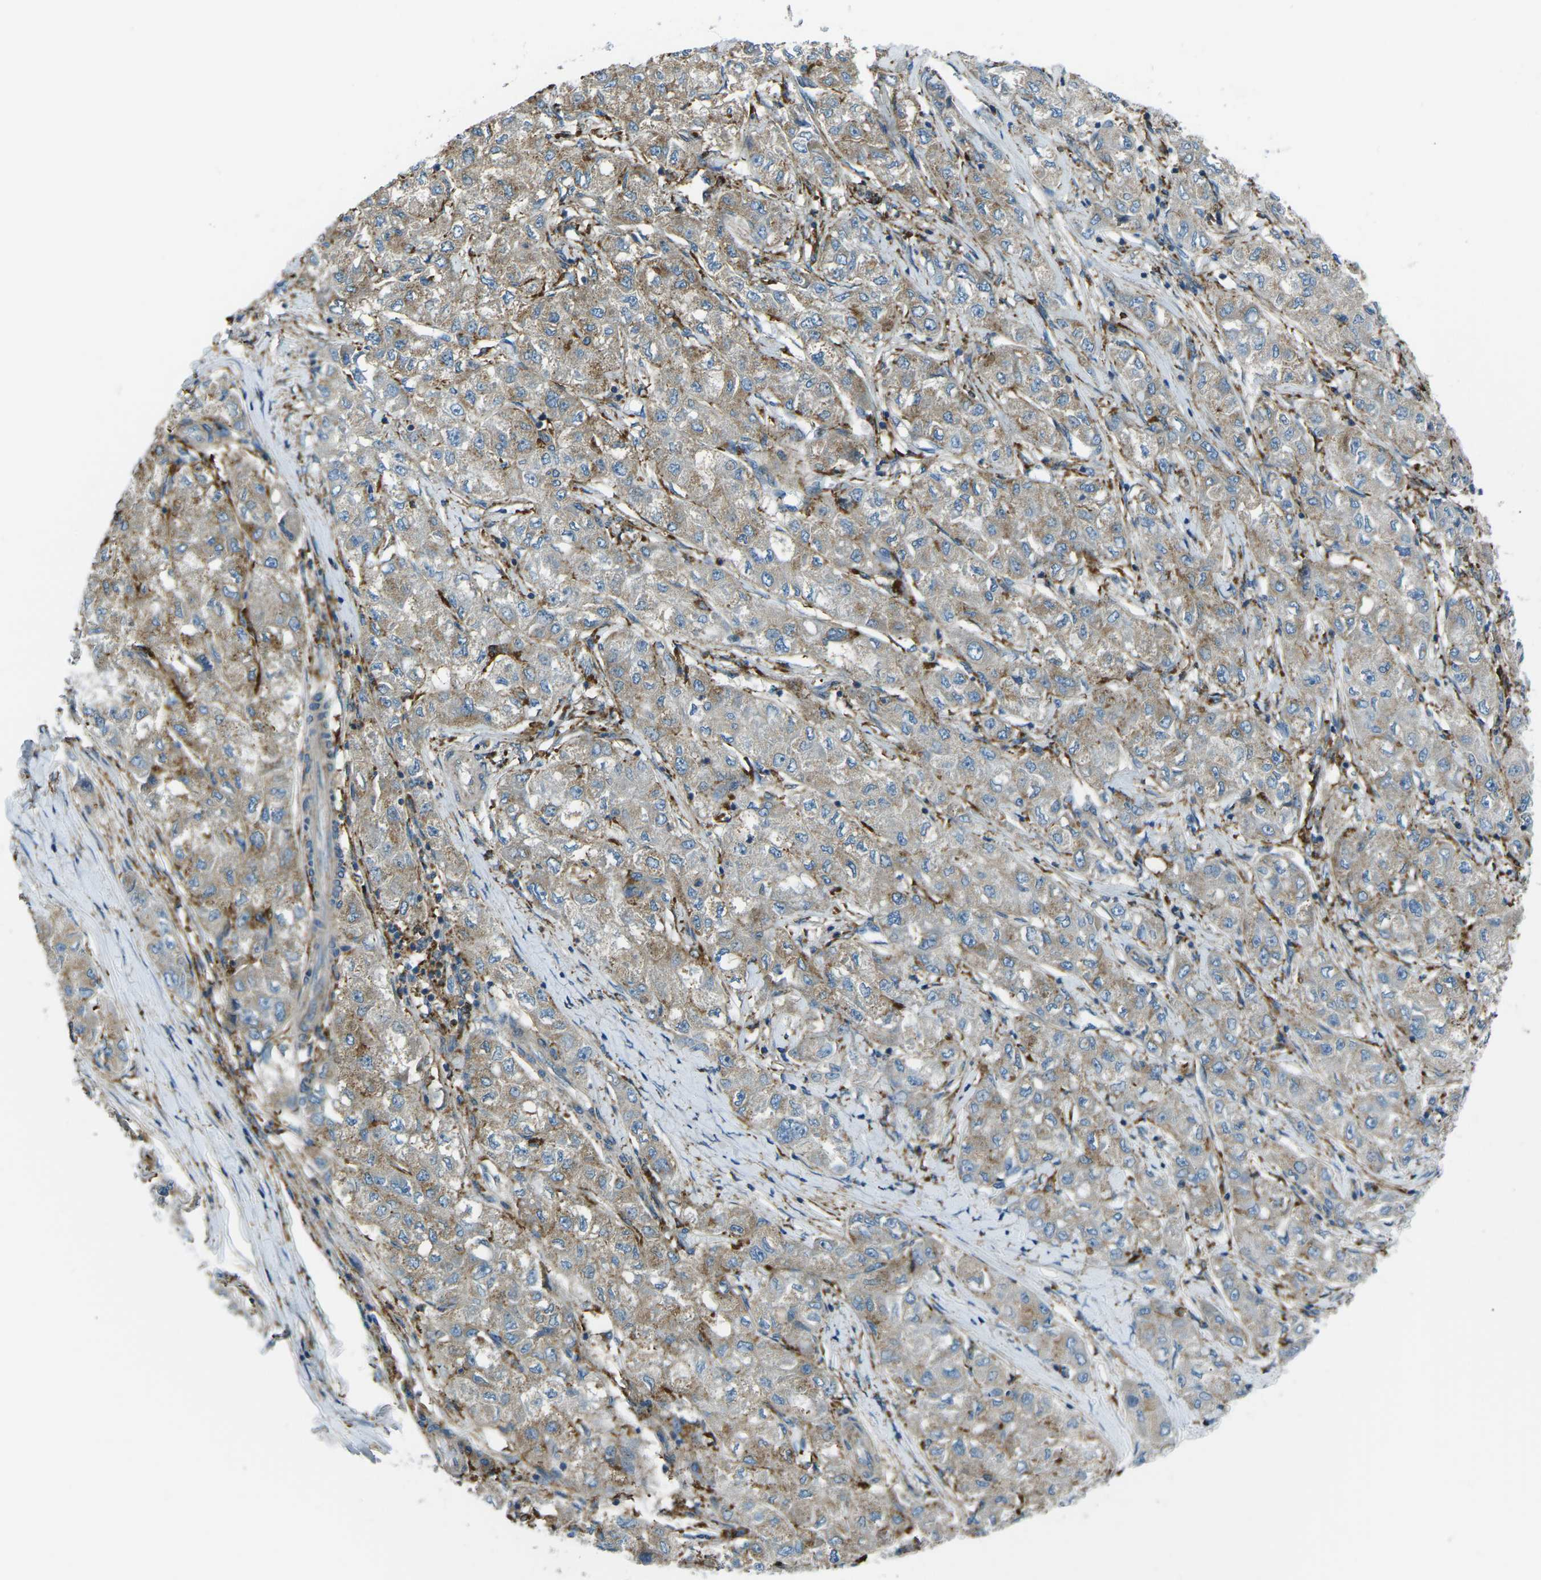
{"staining": {"intensity": "moderate", "quantity": "<25%", "location": "cytoplasmic/membranous"}, "tissue": "liver cancer", "cell_type": "Tumor cells", "image_type": "cancer", "snomed": [{"axis": "morphology", "description": "Carcinoma, Hepatocellular, NOS"}, {"axis": "topography", "description": "Liver"}], "caption": "Human hepatocellular carcinoma (liver) stained with a brown dye demonstrates moderate cytoplasmic/membranous positive positivity in approximately <25% of tumor cells.", "gene": "CDK17", "patient": {"sex": "male", "age": 80}}